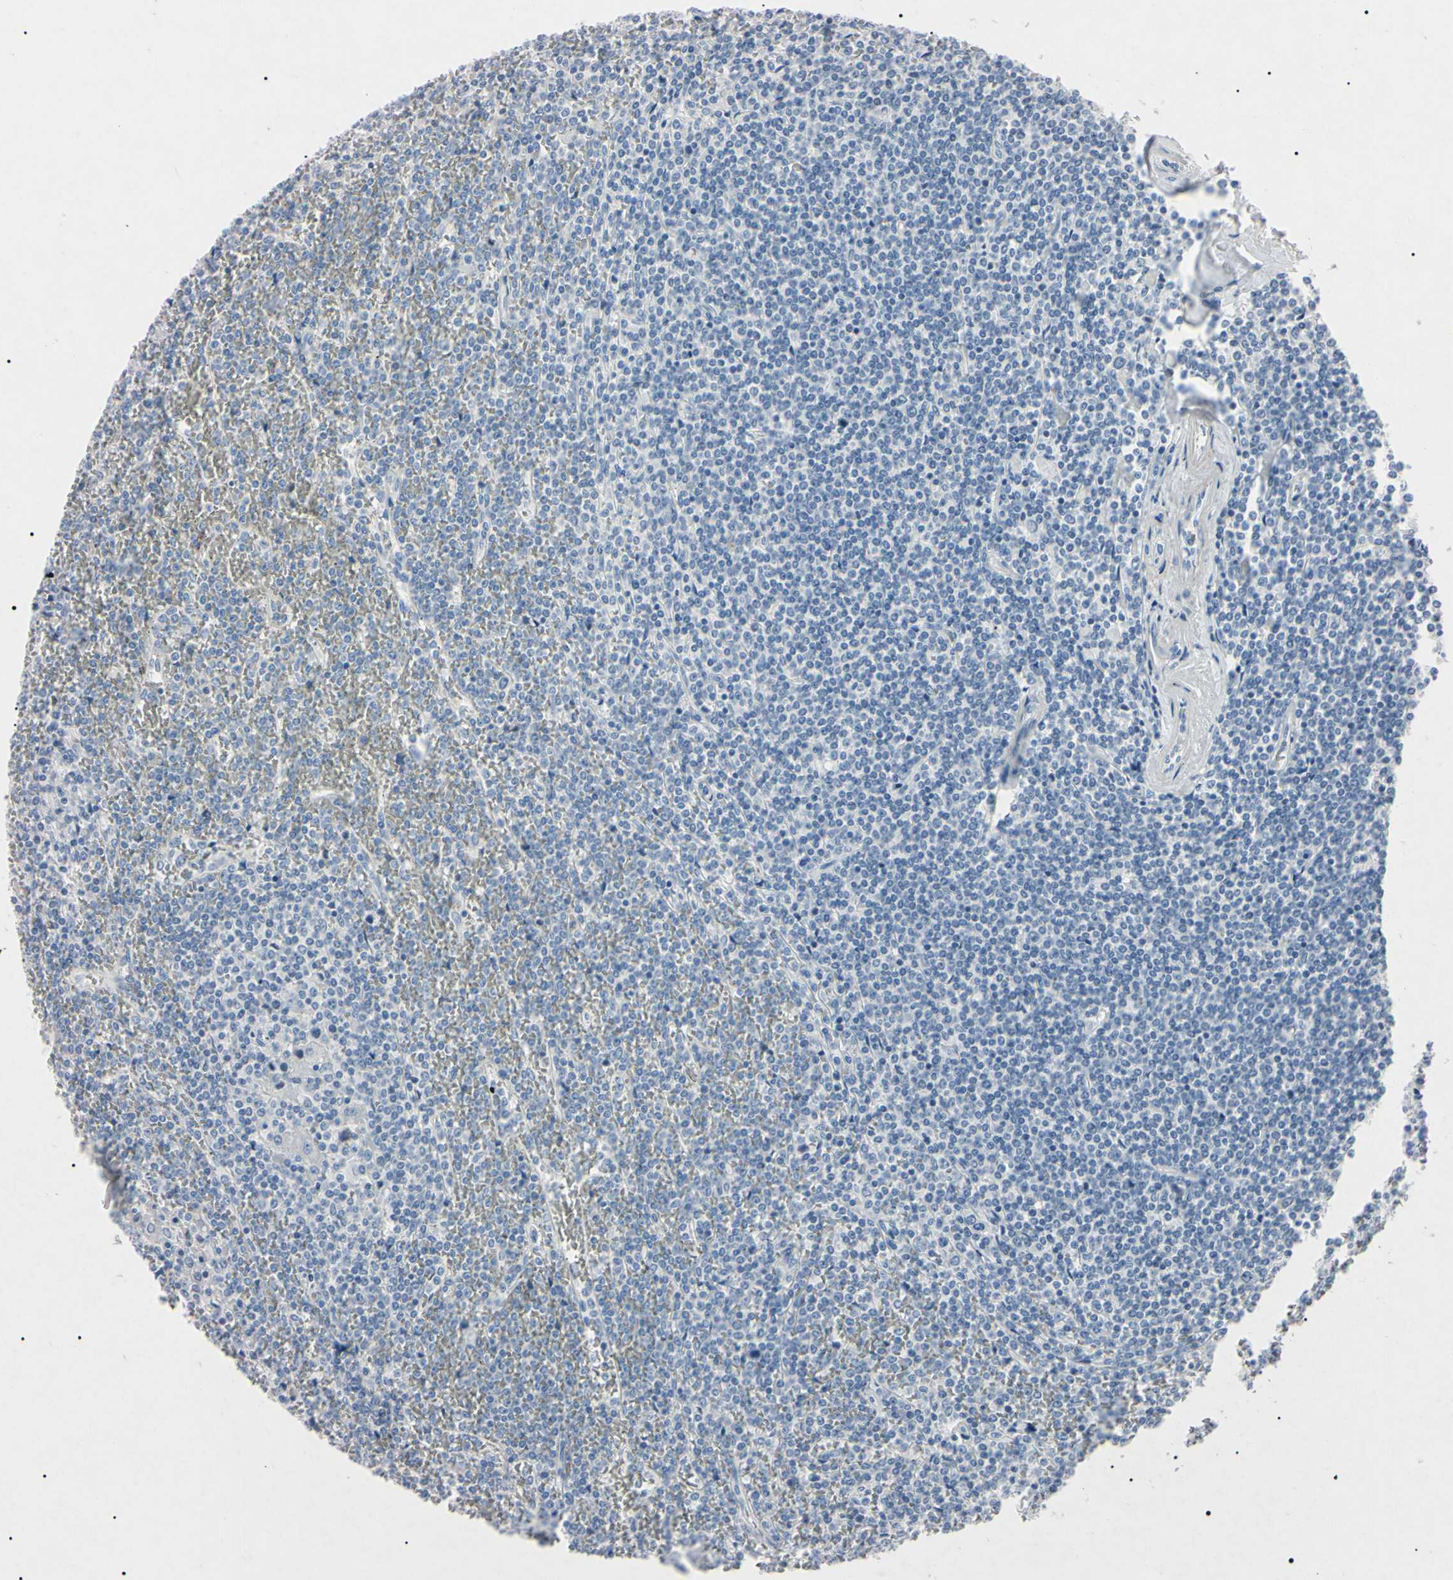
{"staining": {"intensity": "negative", "quantity": "none", "location": "none"}, "tissue": "lymphoma", "cell_type": "Tumor cells", "image_type": "cancer", "snomed": [{"axis": "morphology", "description": "Malignant lymphoma, non-Hodgkin's type, Low grade"}, {"axis": "topography", "description": "Spleen"}], "caption": "Lymphoma was stained to show a protein in brown. There is no significant expression in tumor cells.", "gene": "ELN", "patient": {"sex": "female", "age": 19}}